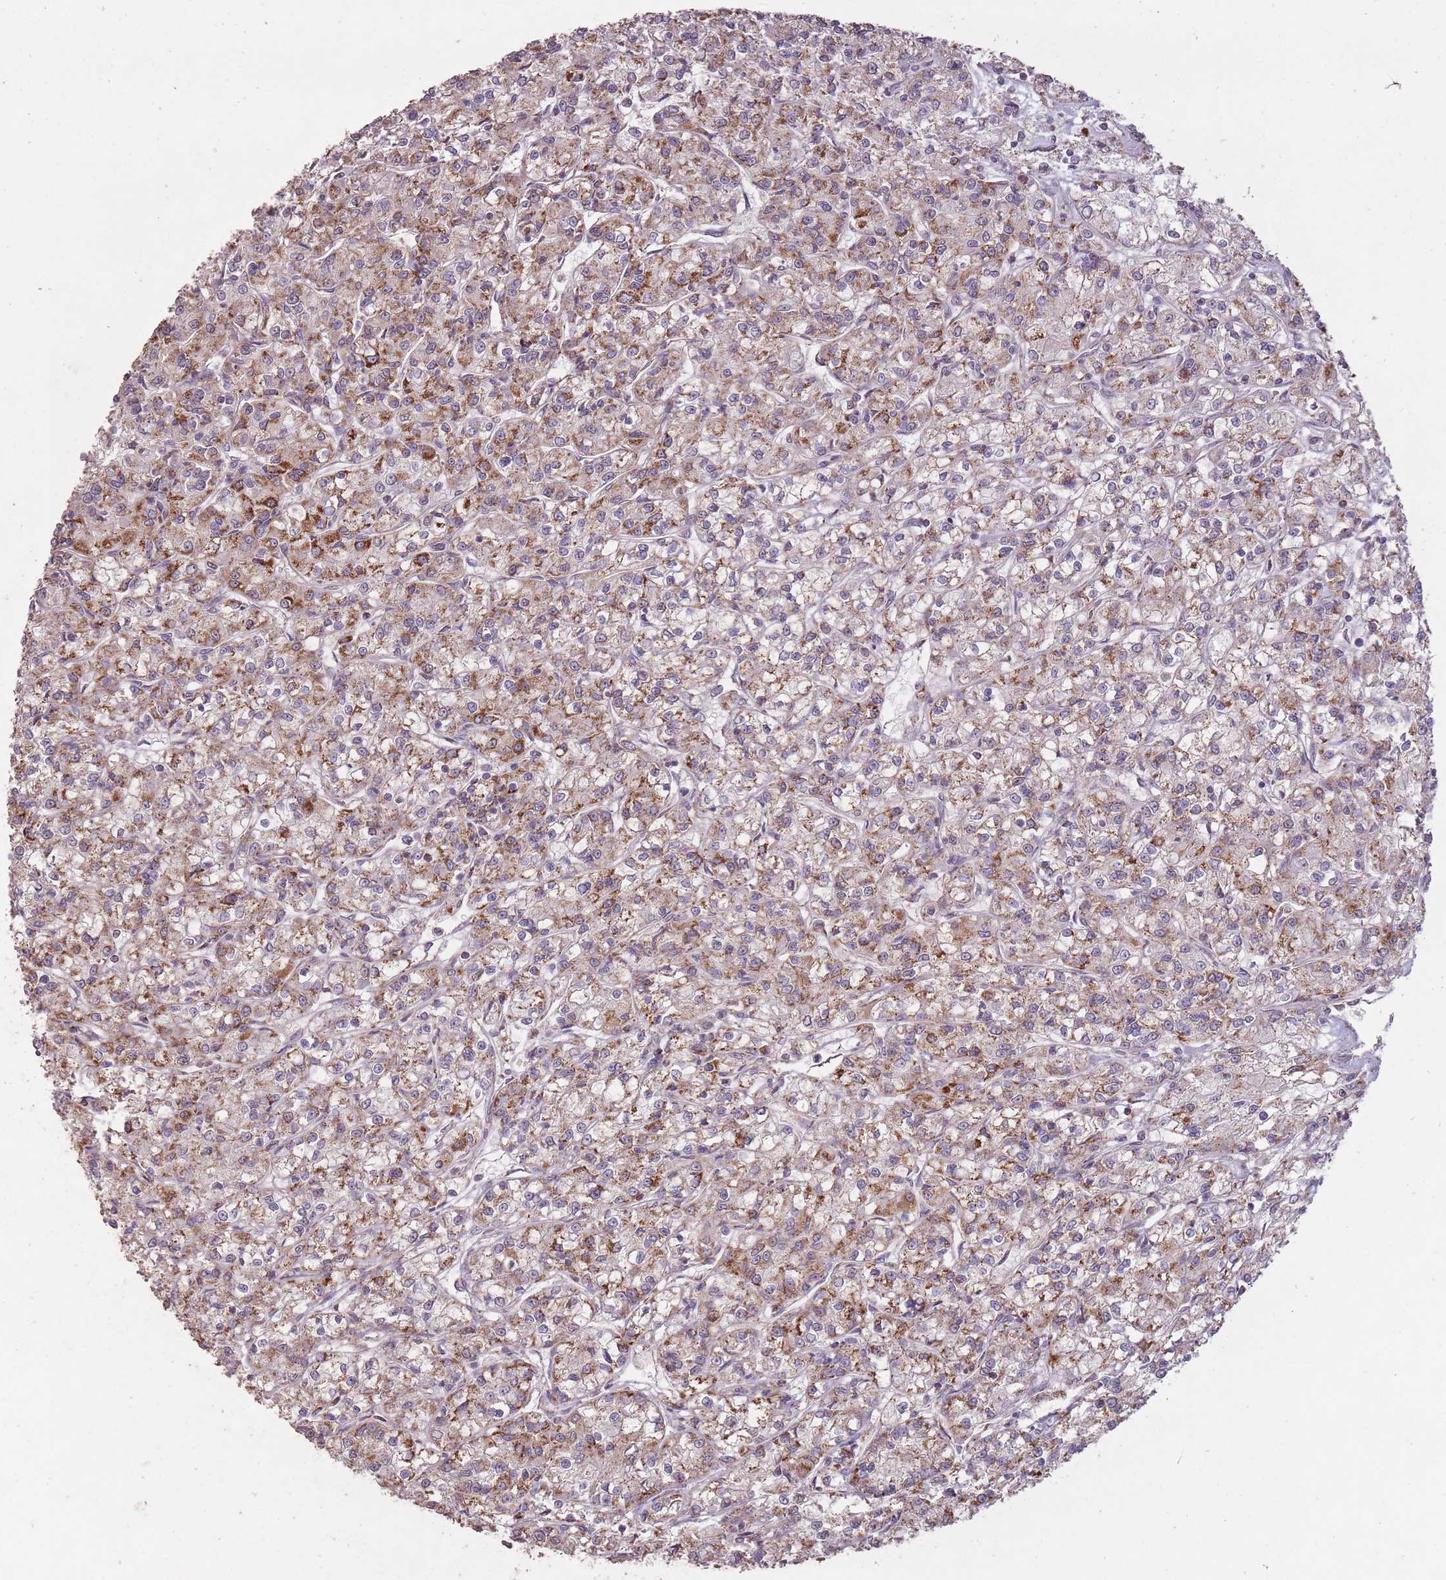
{"staining": {"intensity": "strong", "quantity": "25%-75%", "location": "cytoplasmic/membranous"}, "tissue": "renal cancer", "cell_type": "Tumor cells", "image_type": "cancer", "snomed": [{"axis": "morphology", "description": "Adenocarcinoma, NOS"}, {"axis": "topography", "description": "Kidney"}], "caption": "Renal cancer stained with a brown dye displays strong cytoplasmic/membranous positive positivity in approximately 25%-75% of tumor cells.", "gene": "CNOT8", "patient": {"sex": "female", "age": 59}}